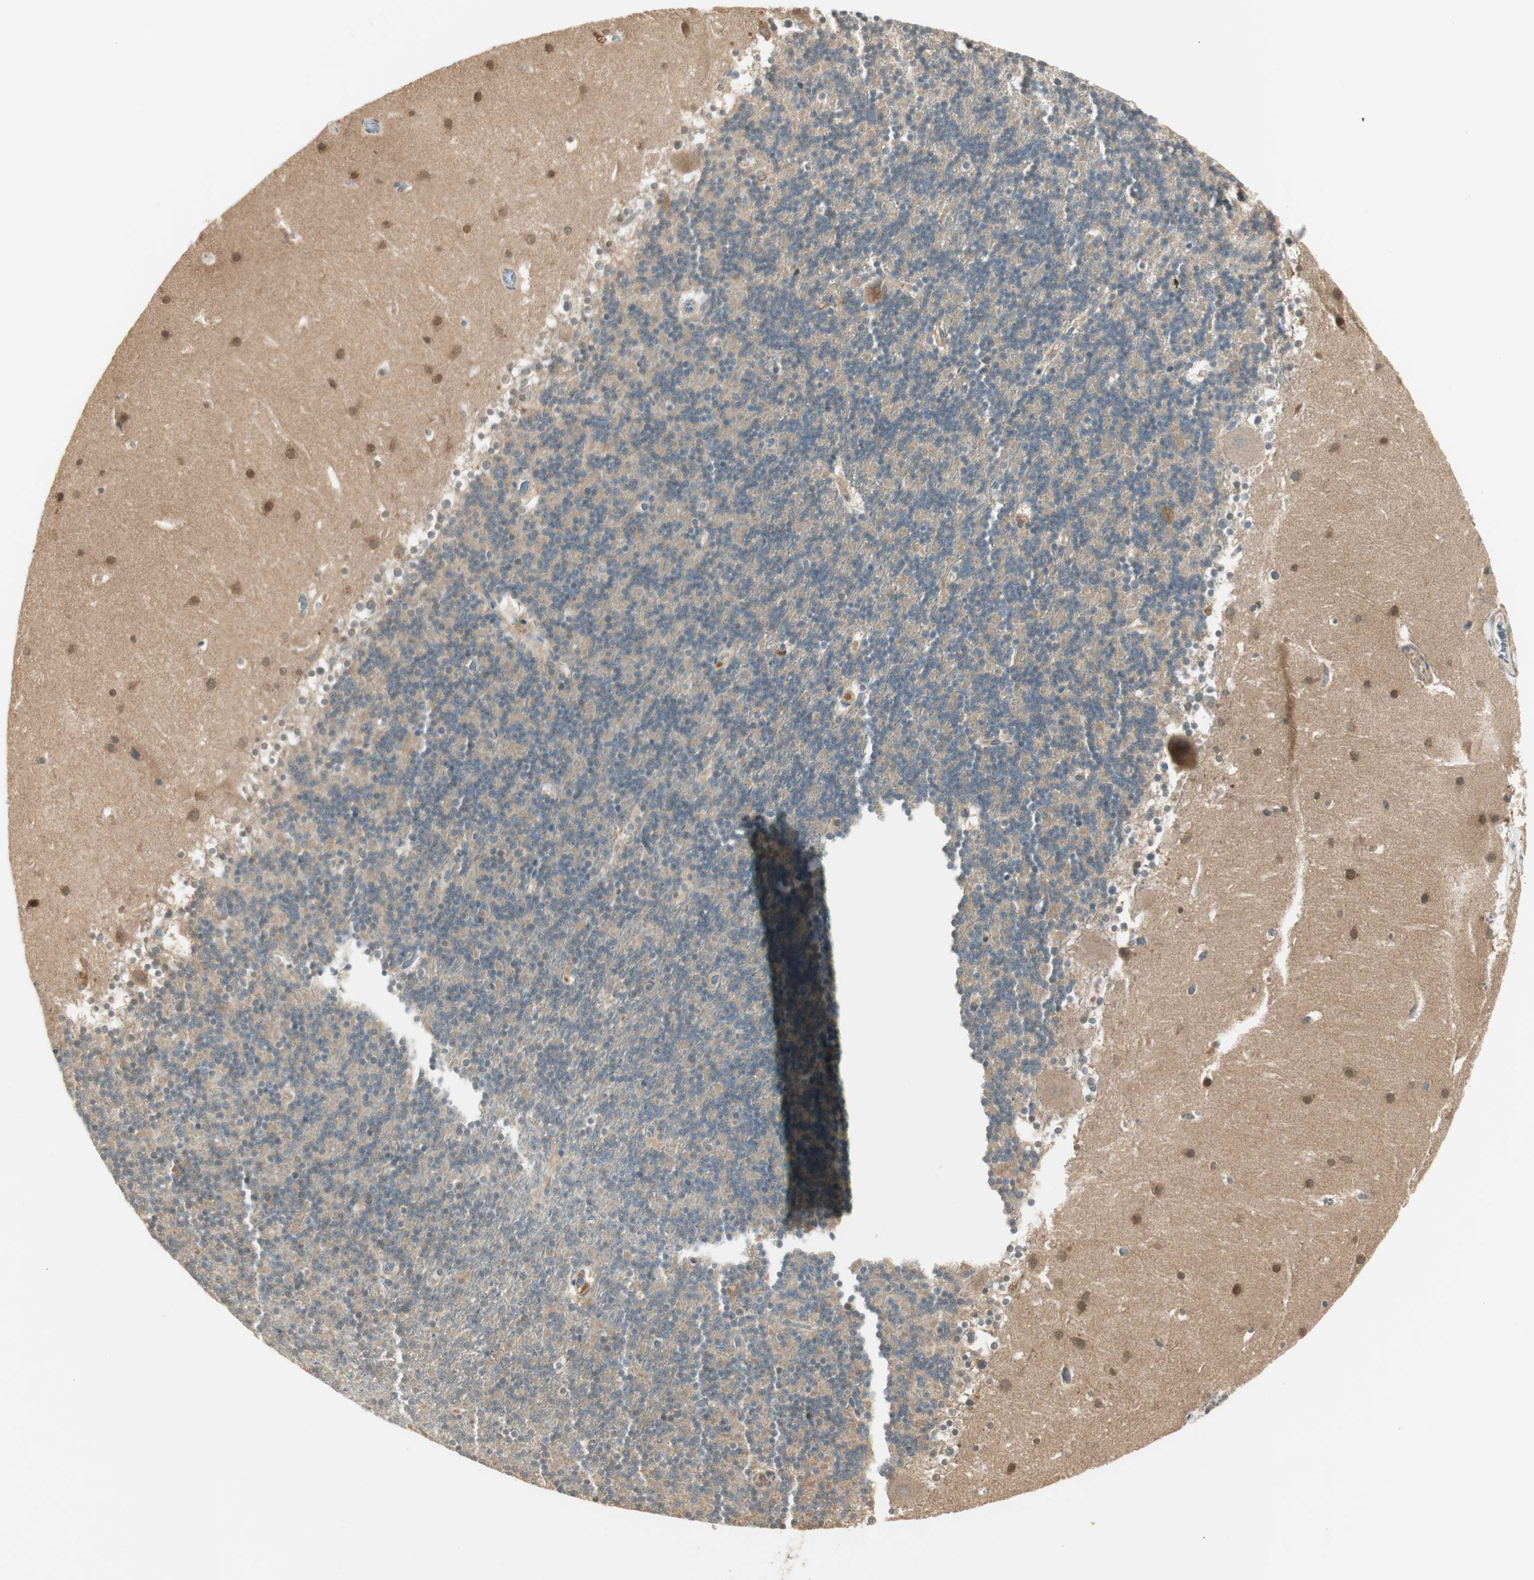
{"staining": {"intensity": "negative", "quantity": "none", "location": "none"}, "tissue": "cerebellum", "cell_type": "Cells in granular layer", "image_type": "normal", "snomed": [{"axis": "morphology", "description": "Normal tissue, NOS"}, {"axis": "topography", "description": "Cerebellum"}], "caption": "Immunohistochemistry (IHC) photomicrograph of benign human cerebellum stained for a protein (brown), which shows no staining in cells in granular layer.", "gene": "PFDN5", "patient": {"sex": "male", "age": 45}}